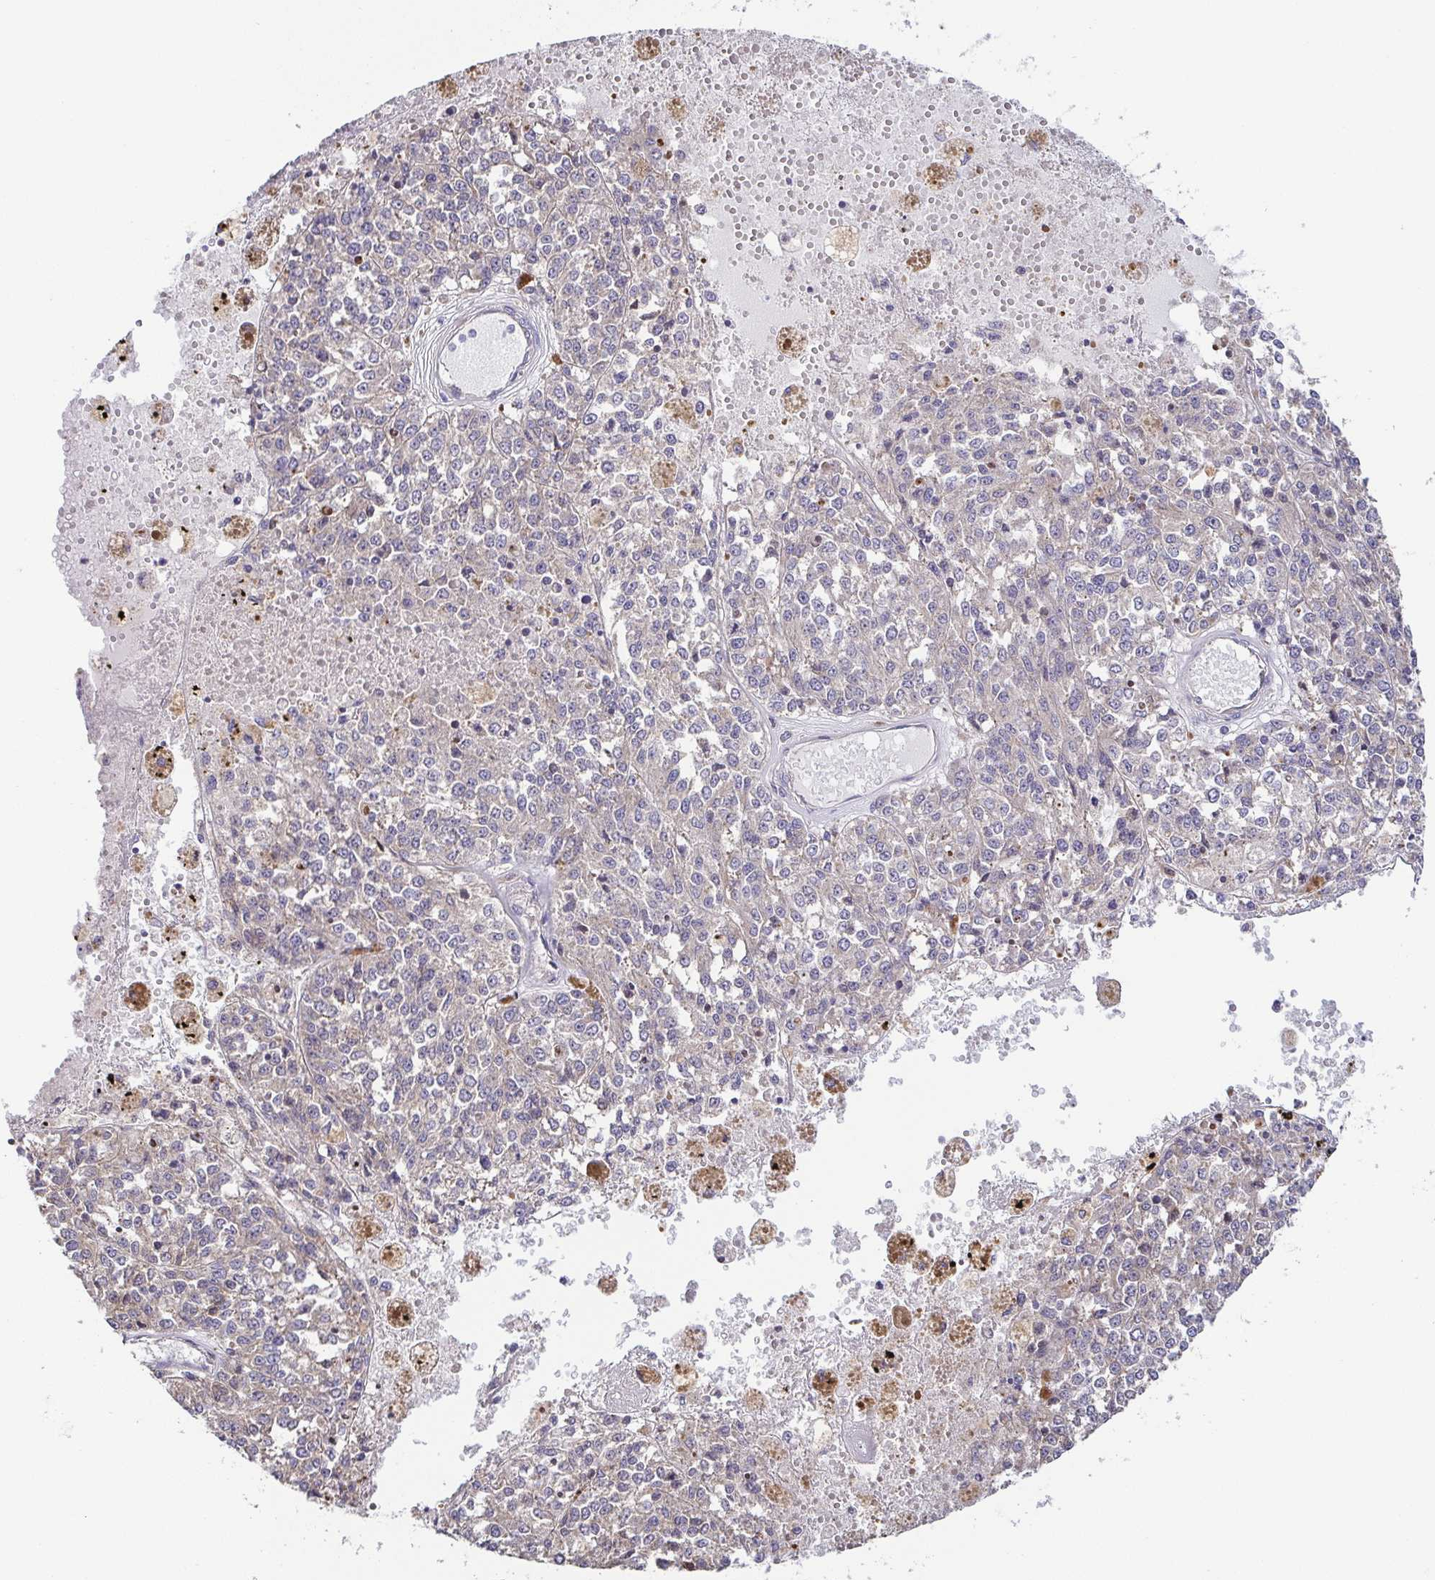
{"staining": {"intensity": "negative", "quantity": "none", "location": "none"}, "tissue": "melanoma", "cell_type": "Tumor cells", "image_type": "cancer", "snomed": [{"axis": "morphology", "description": "Malignant melanoma, Metastatic site"}, {"axis": "topography", "description": "Lymph node"}], "caption": "The histopathology image shows no significant positivity in tumor cells of melanoma.", "gene": "EIF3D", "patient": {"sex": "female", "age": 64}}